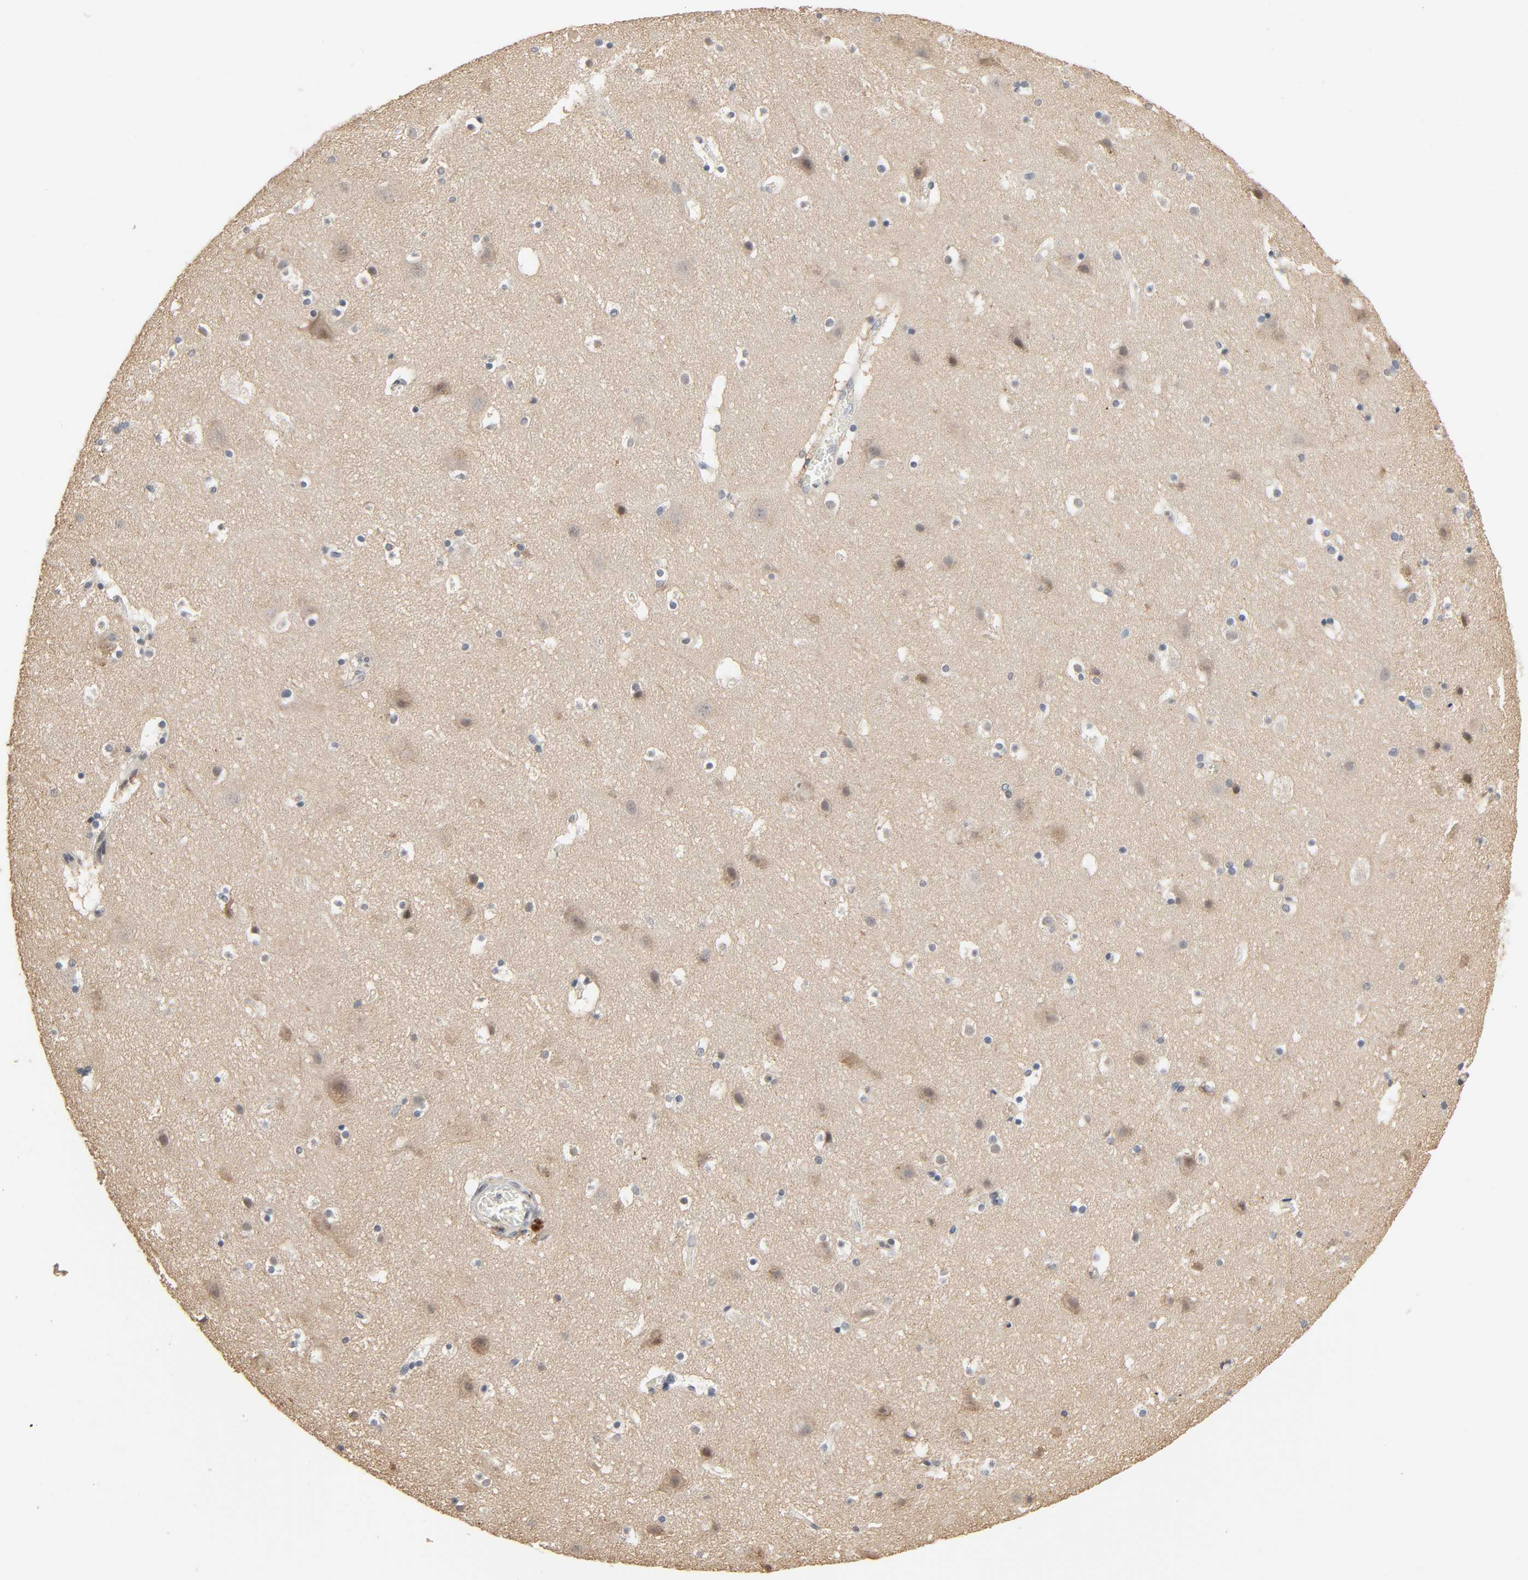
{"staining": {"intensity": "negative", "quantity": "none", "location": "none"}, "tissue": "cerebral cortex", "cell_type": "Endothelial cells", "image_type": "normal", "snomed": [{"axis": "morphology", "description": "Normal tissue, NOS"}, {"axis": "topography", "description": "Cerebral cortex"}], "caption": "Endothelial cells show no significant protein positivity in normal cerebral cortex. Nuclei are stained in blue.", "gene": "MAGEA8", "patient": {"sex": "male", "age": 45}}